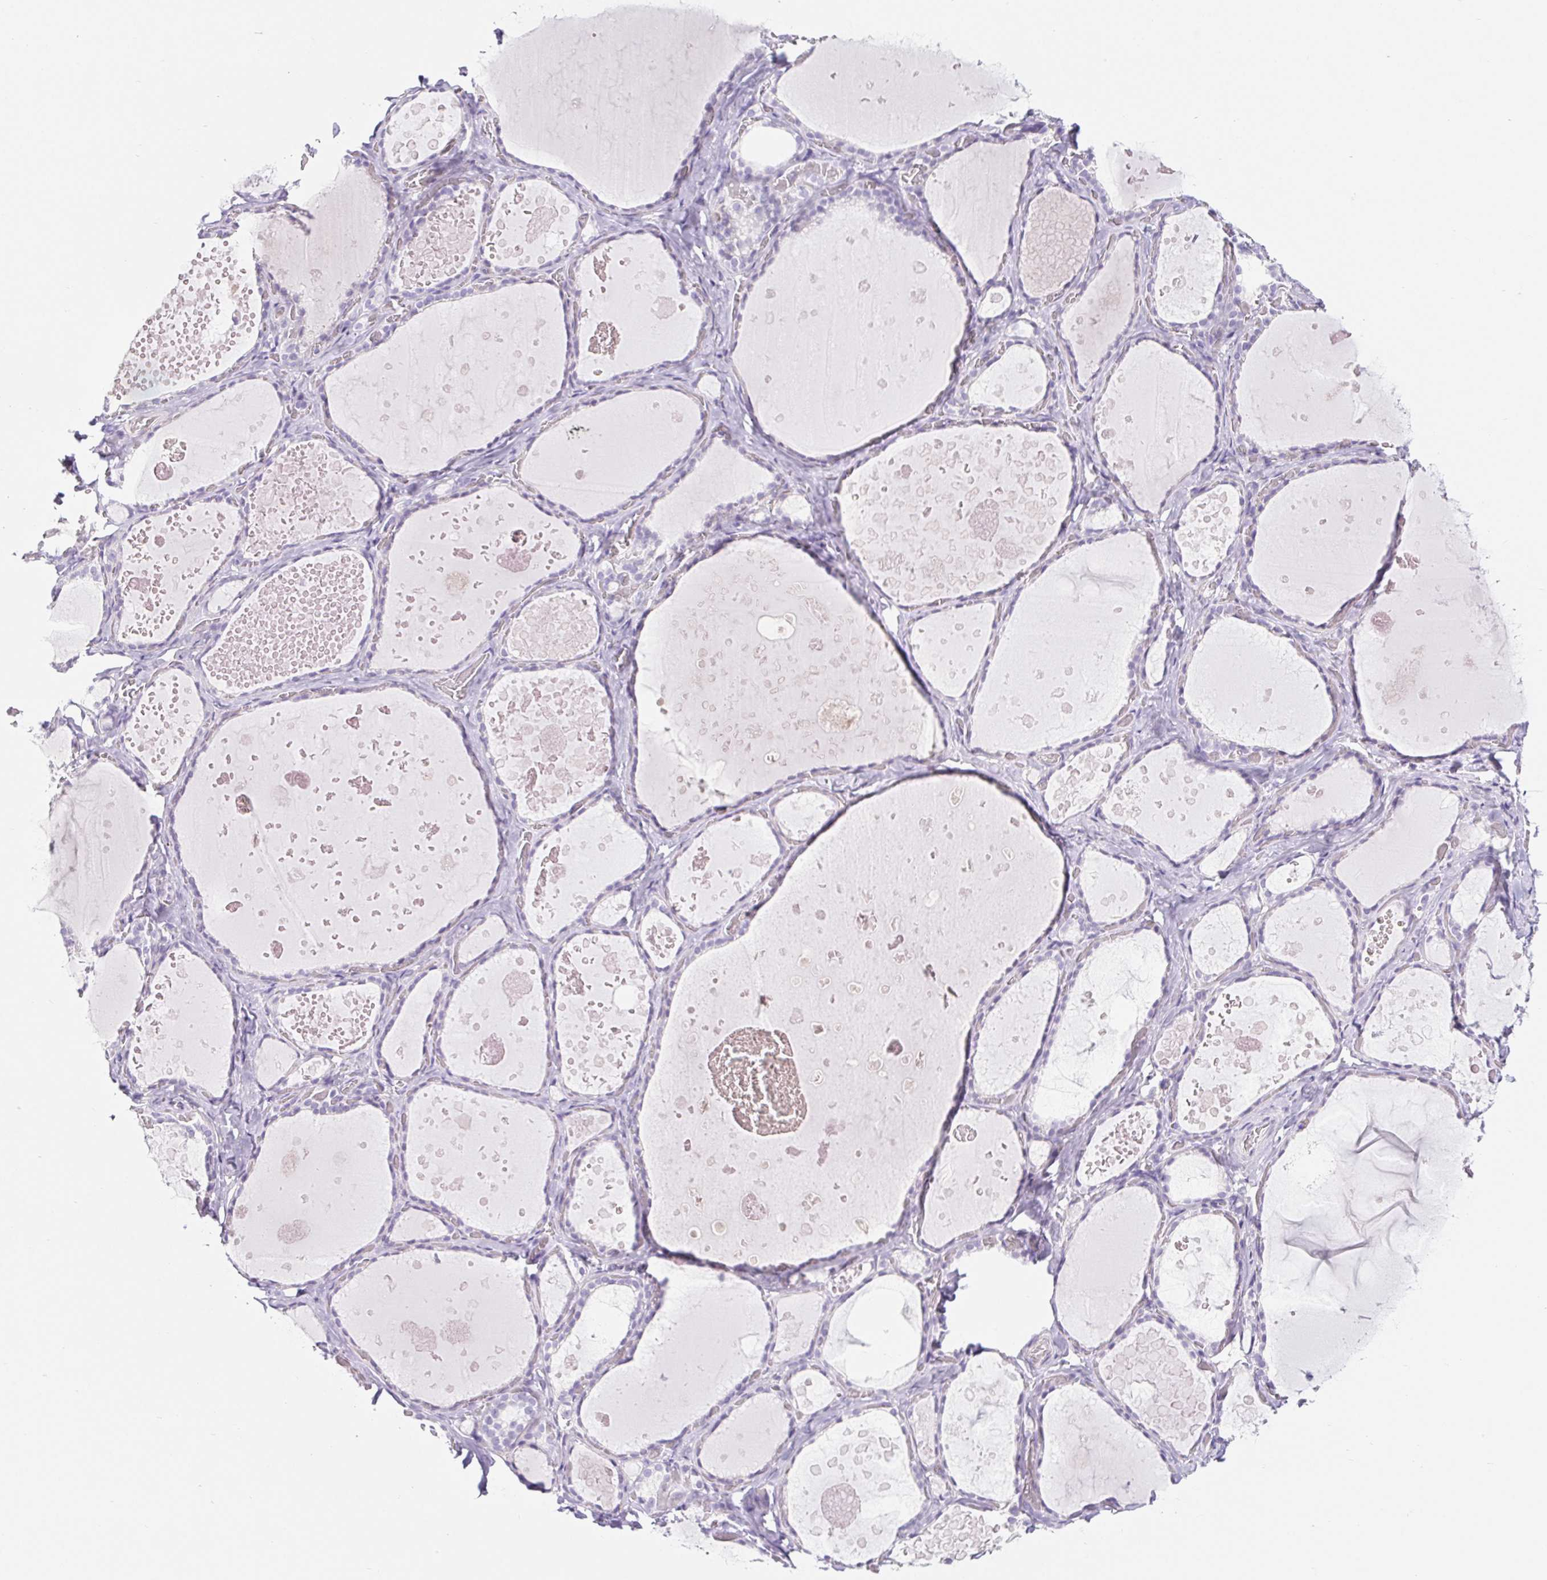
{"staining": {"intensity": "negative", "quantity": "none", "location": "none"}, "tissue": "thyroid gland", "cell_type": "Glandular cells", "image_type": "normal", "snomed": [{"axis": "morphology", "description": "Normal tissue, NOS"}, {"axis": "topography", "description": "Thyroid gland"}], "caption": "Immunohistochemical staining of benign human thyroid gland demonstrates no significant staining in glandular cells.", "gene": "BCAS1", "patient": {"sex": "female", "age": 56}}